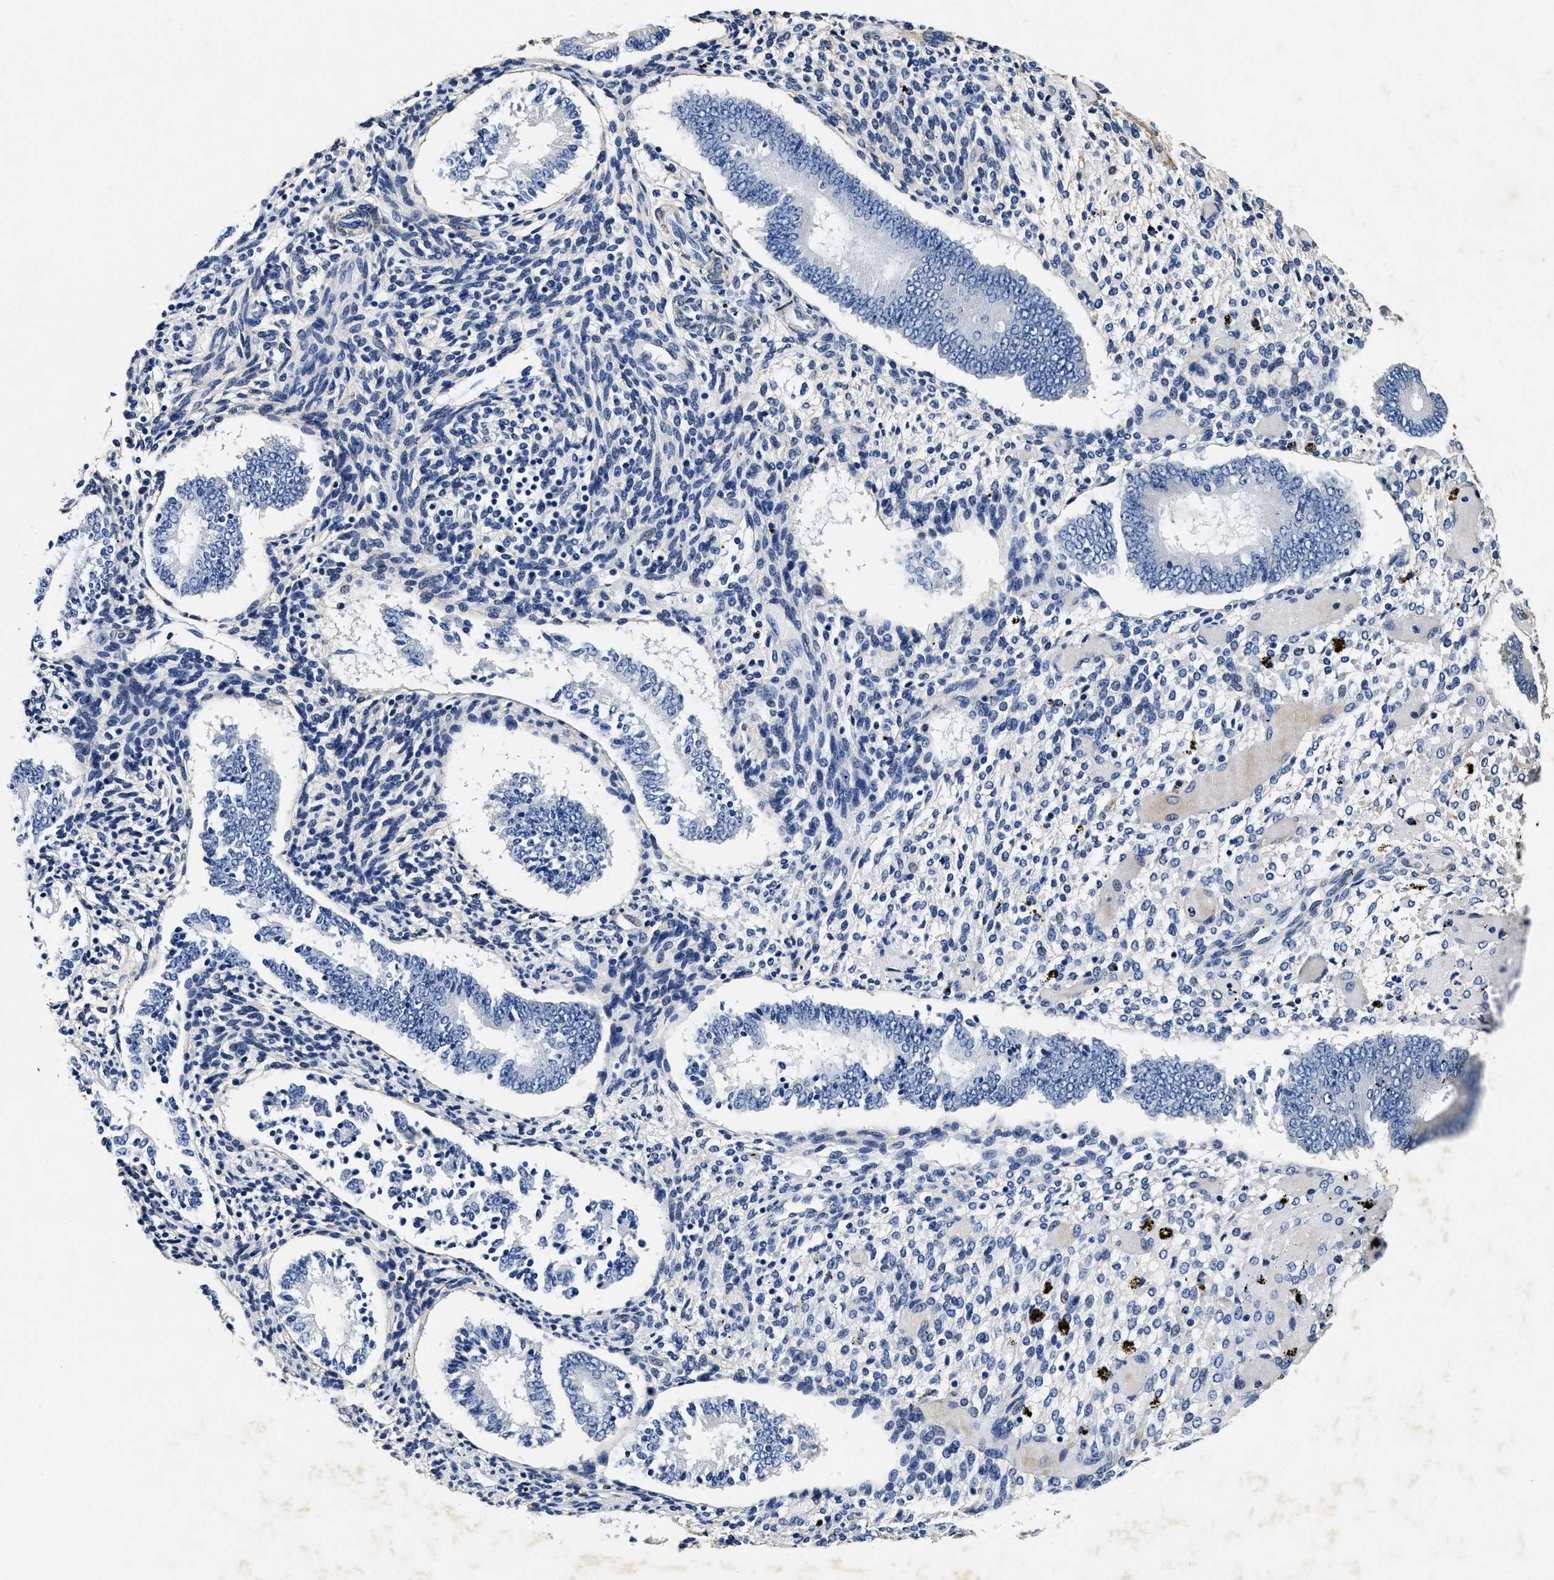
{"staining": {"intensity": "negative", "quantity": "none", "location": "none"}, "tissue": "endometrium", "cell_type": "Cells in endometrial stroma", "image_type": "normal", "snomed": [{"axis": "morphology", "description": "Normal tissue, NOS"}, {"axis": "topography", "description": "Endometrium"}], "caption": "Human endometrium stained for a protein using IHC shows no positivity in cells in endometrial stroma.", "gene": "LAMA3", "patient": {"sex": "female", "age": 42}}